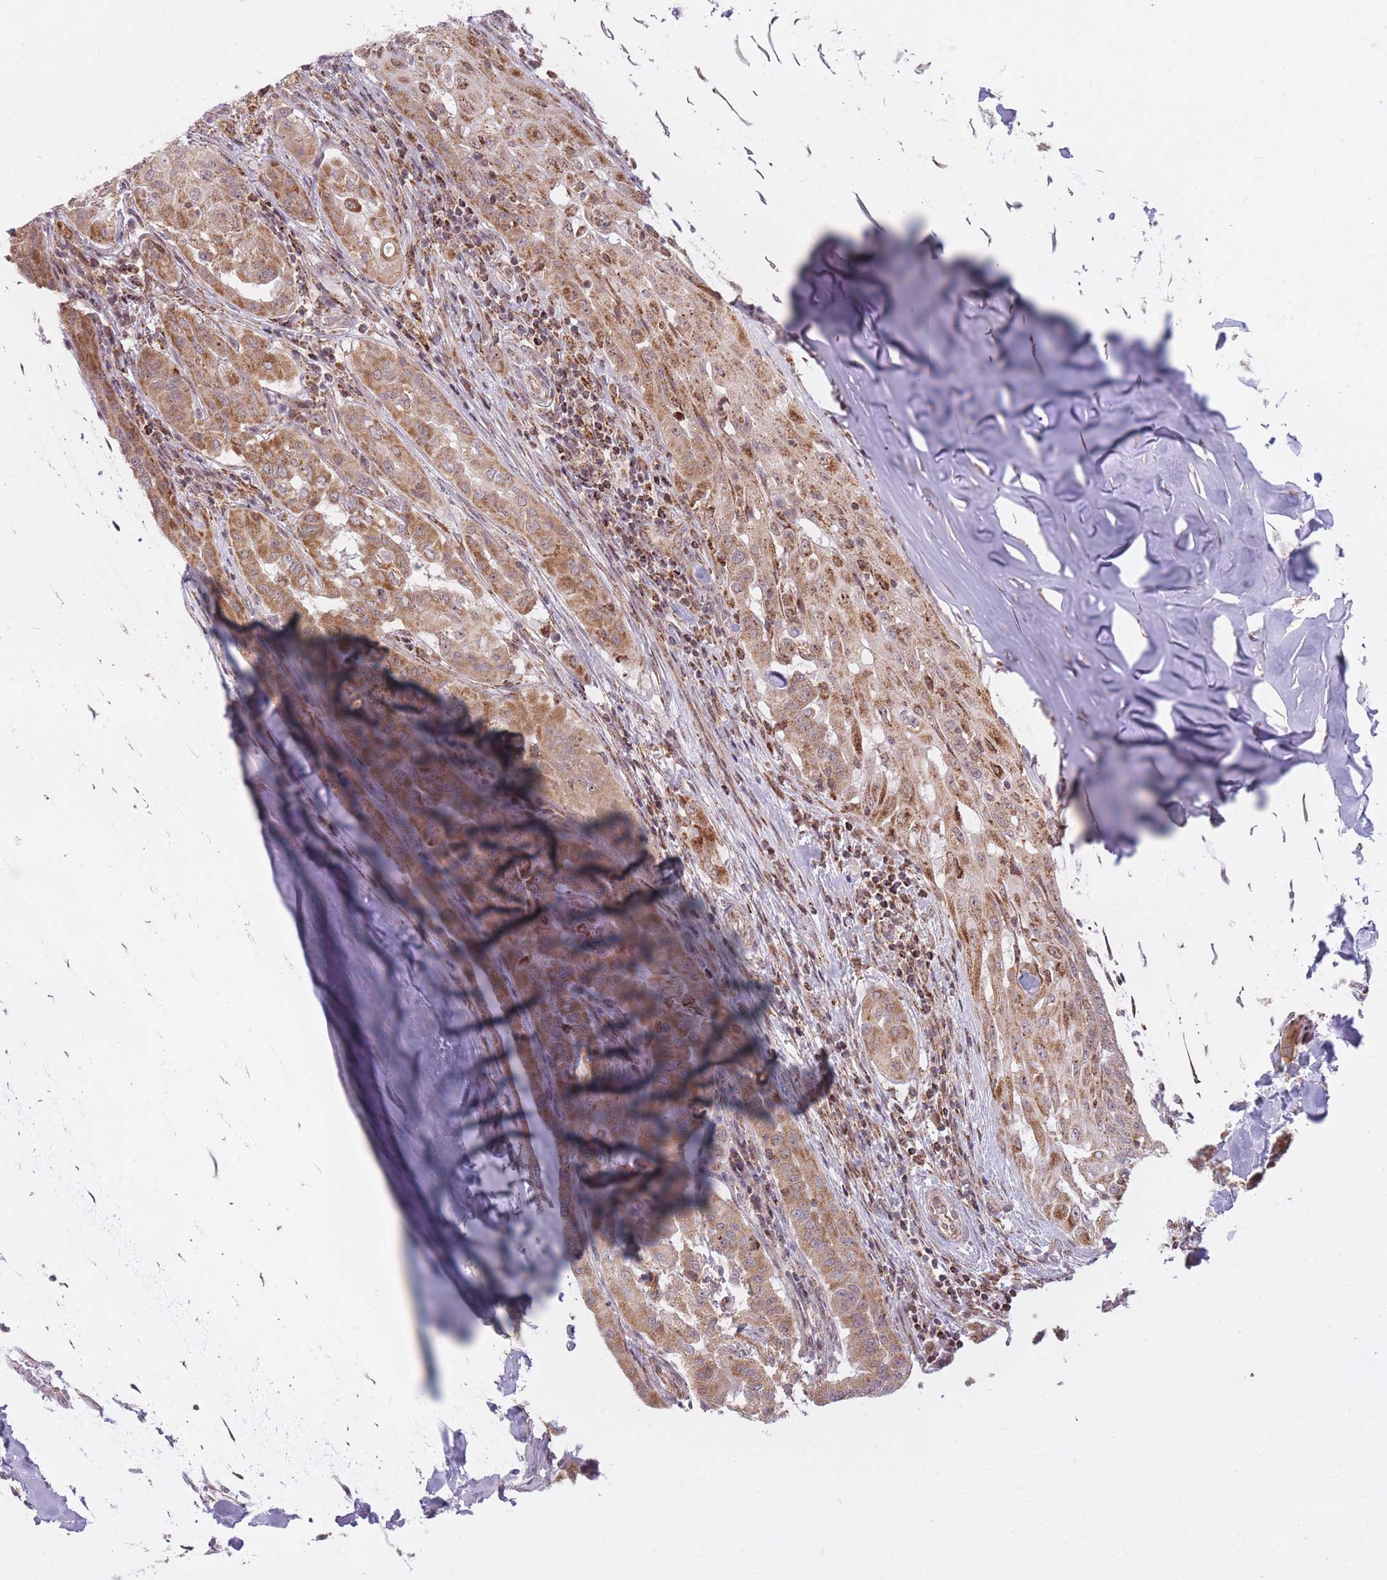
{"staining": {"intensity": "moderate", "quantity": ">75%", "location": "cytoplasmic/membranous"}, "tissue": "thyroid cancer", "cell_type": "Tumor cells", "image_type": "cancer", "snomed": [{"axis": "morphology", "description": "Papillary adenocarcinoma, NOS"}, {"axis": "topography", "description": "Thyroid gland"}], "caption": "The image reveals staining of thyroid cancer, revealing moderate cytoplasmic/membranous protein staining (brown color) within tumor cells.", "gene": "DPYSL4", "patient": {"sex": "female", "age": 59}}